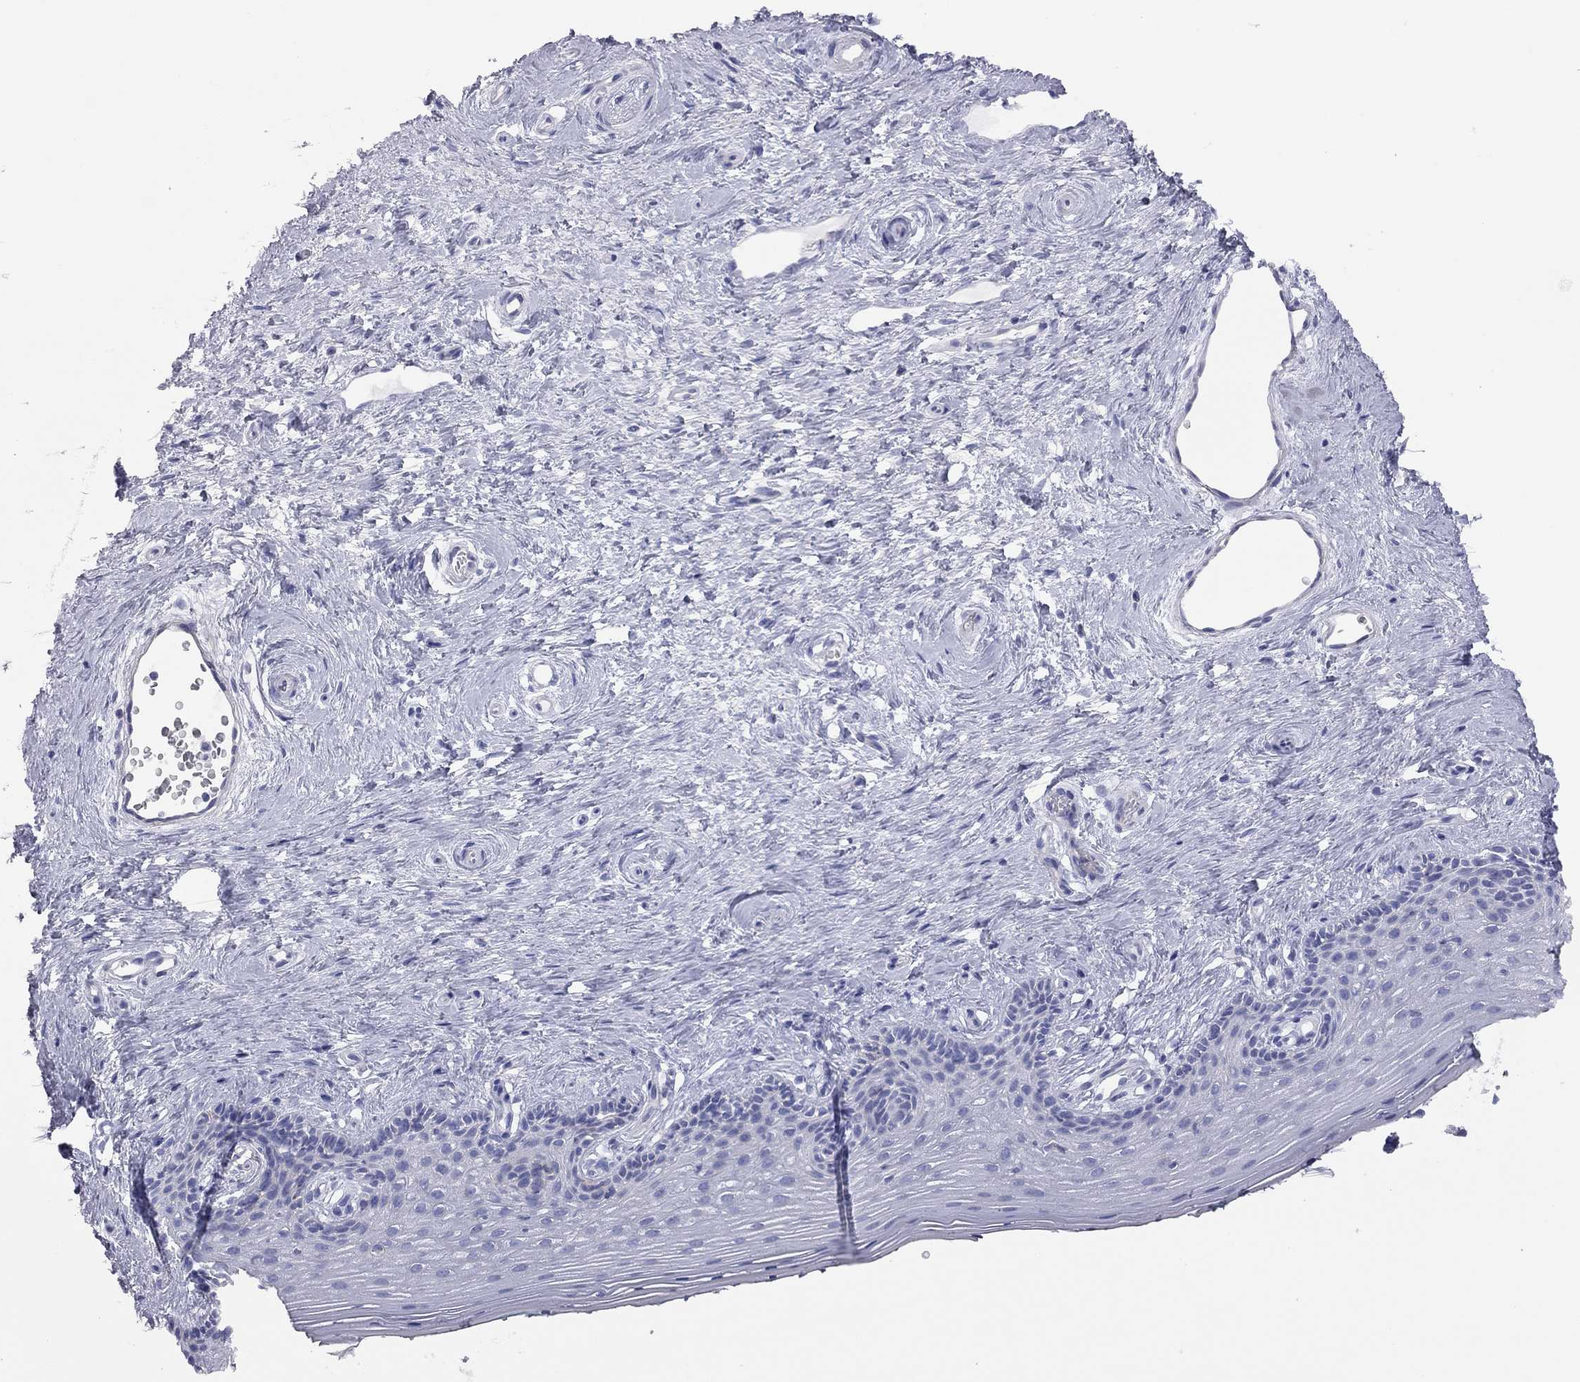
{"staining": {"intensity": "negative", "quantity": "none", "location": "none"}, "tissue": "vagina", "cell_type": "Squamous epithelial cells", "image_type": "normal", "snomed": [{"axis": "morphology", "description": "Normal tissue, NOS"}, {"axis": "topography", "description": "Vagina"}], "caption": "IHC photomicrograph of unremarkable vagina: human vagina stained with DAB (3,3'-diaminobenzidine) displays no significant protein expression in squamous epithelial cells.", "gene": "ADCYAP1", "patient": {"sex": "female", "age": 45}}